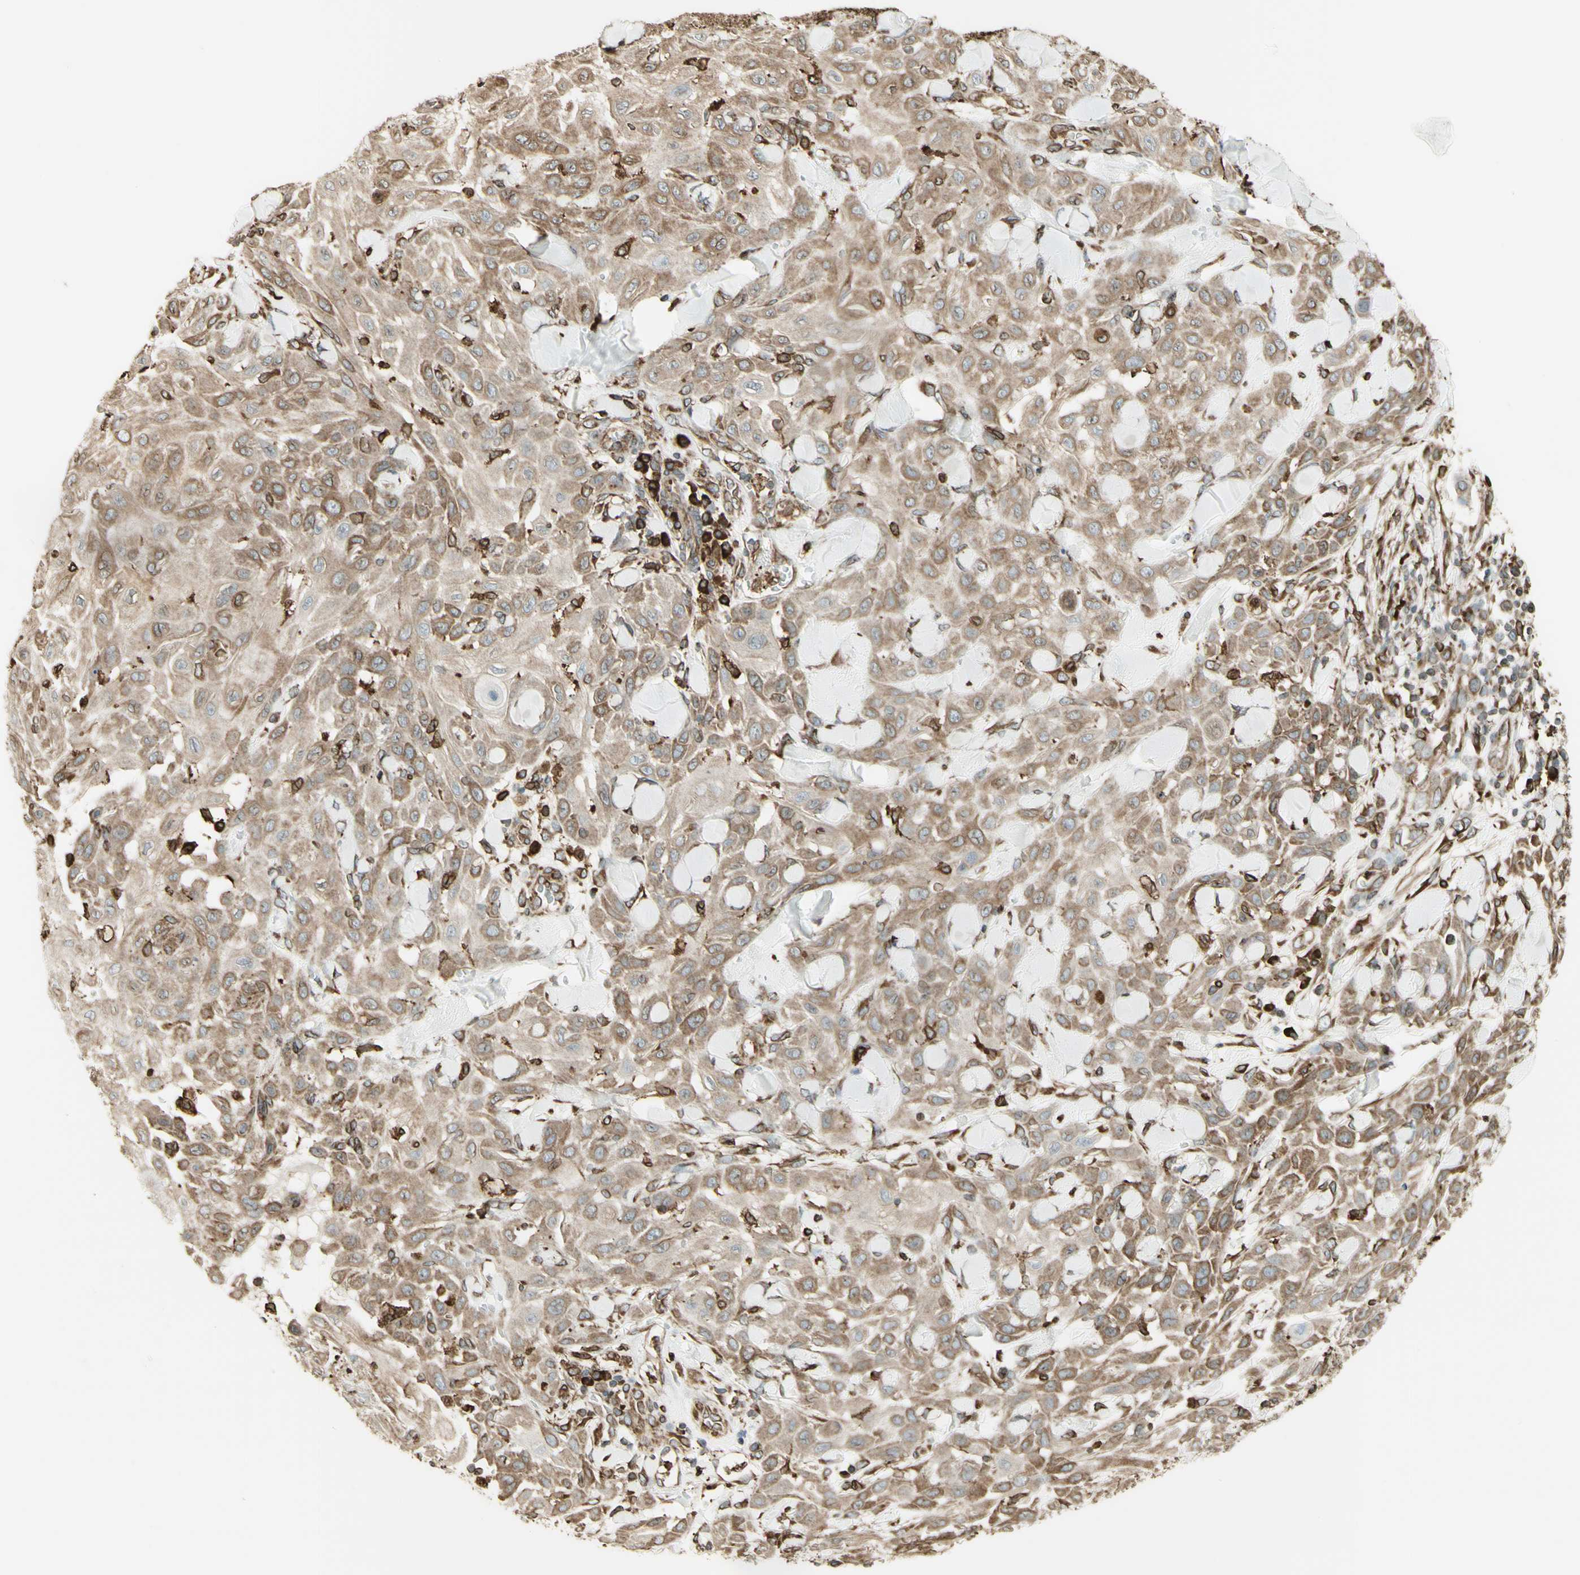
{"staining": {"intensity": "moderate", "quantity": ">75%", "location": "cytoplasmic/membranous"}, "tissue": "skin cancer", "cell_type": "Tumor cells", "image_type": "cancer", "snomed": [{"axis": "morphology", "description": "Squamous cell carcinoma, NOS"}, {"axis": "topography", "description": "Skin"}], "caption": "Squamous cell carcinoma (skin) stained with a protein marker exhibits moderate staining in tumor cells.", "gene": "CANX", "patient": {"sex": "male", "age": 24}}